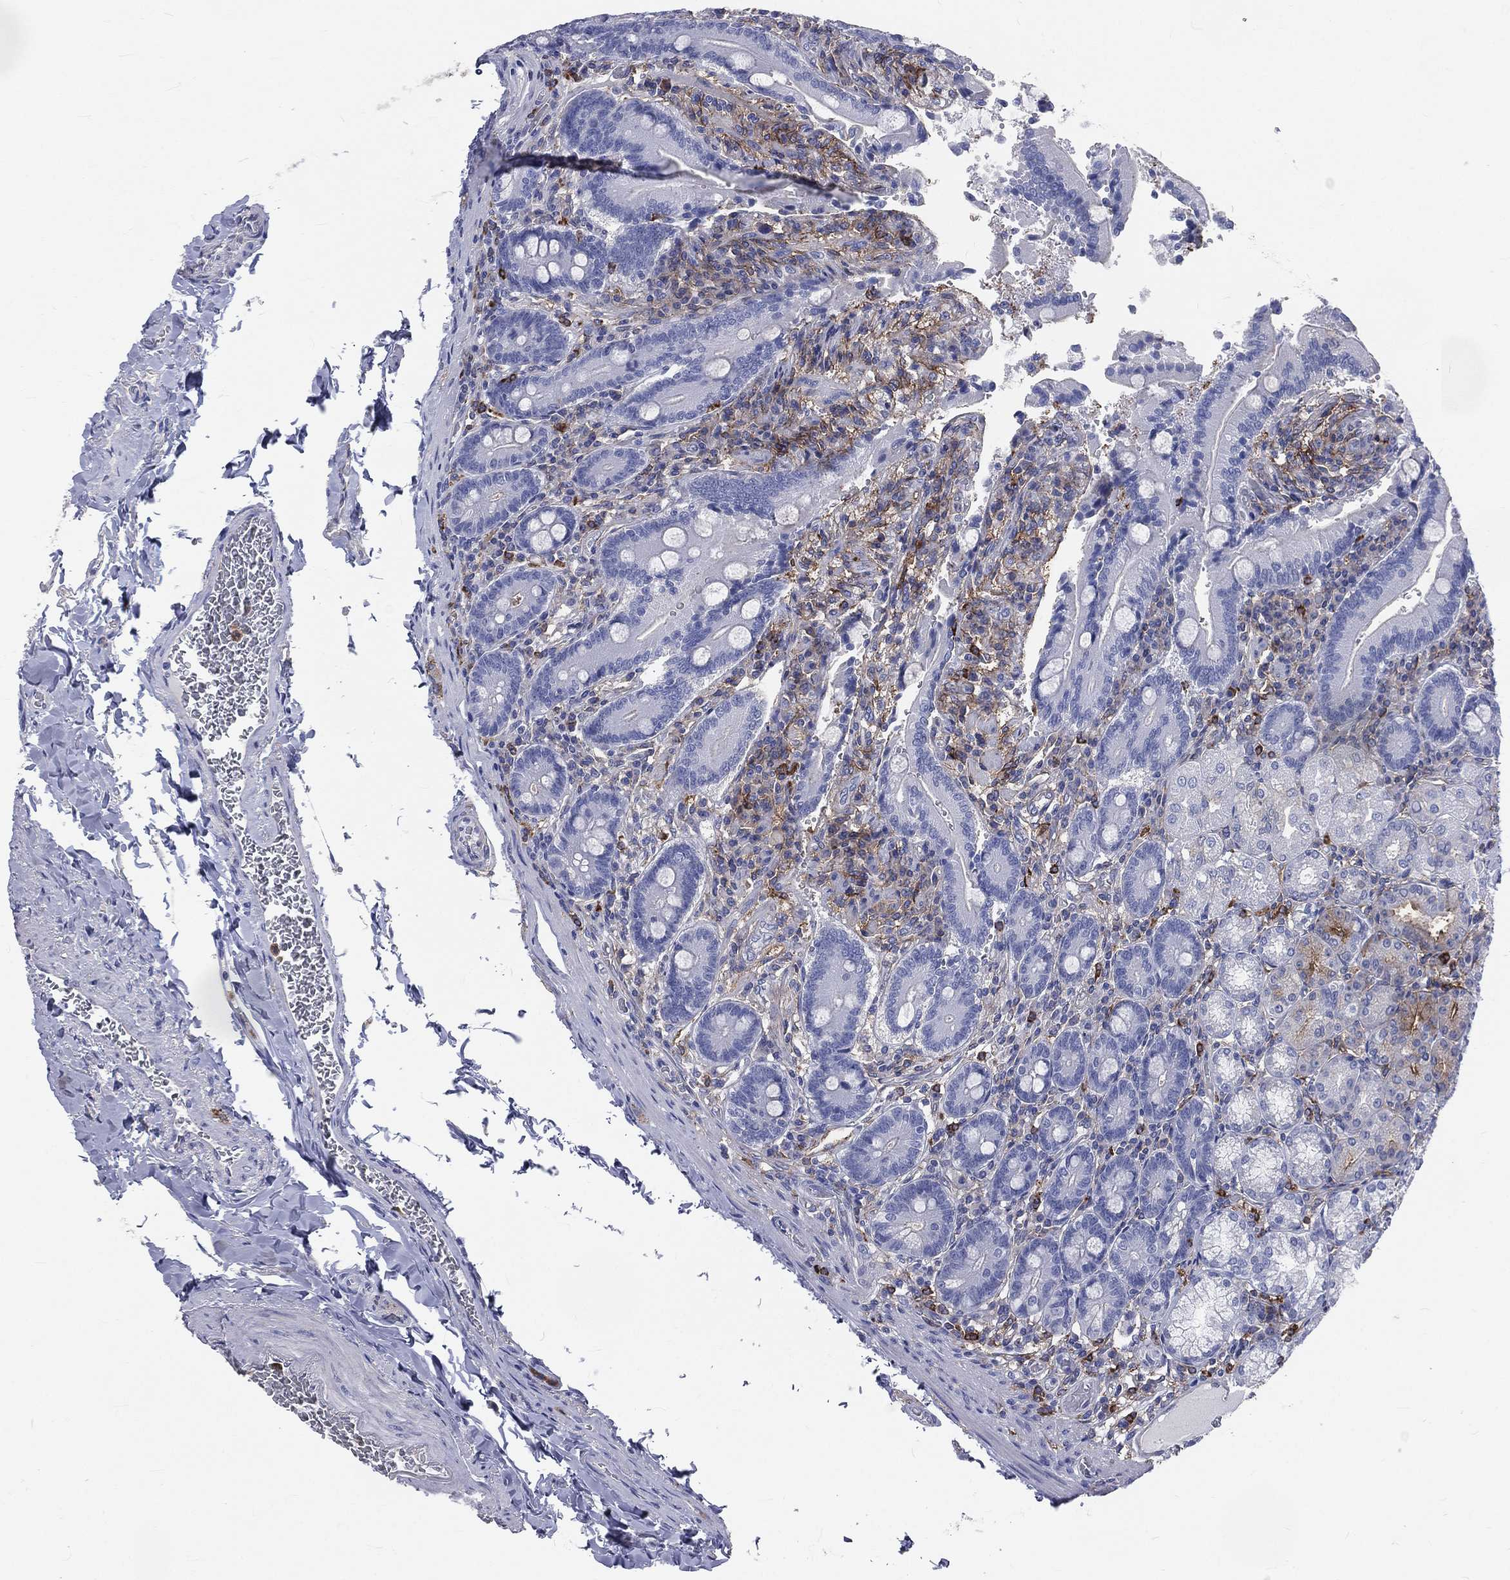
{"staining": {"intensity": "negative", "quantity": "none", "location": "none"}, "tissue": "duodenum", "cell_type": "Glandular cells", "image_type": "normal", "snomed": [{"axis": "morphology", "description": "Normal tissue, NOS"}, {"axis": "topography", "description": "Duodenum"}], "caption": "Immunohistochemistry (IHC) histopathology image of normal duodenum stained for a protein (brown), which reveals no expression in glandular cells.", "gene": "BASP1", "patient": {"sex": "female", "age": 62}}